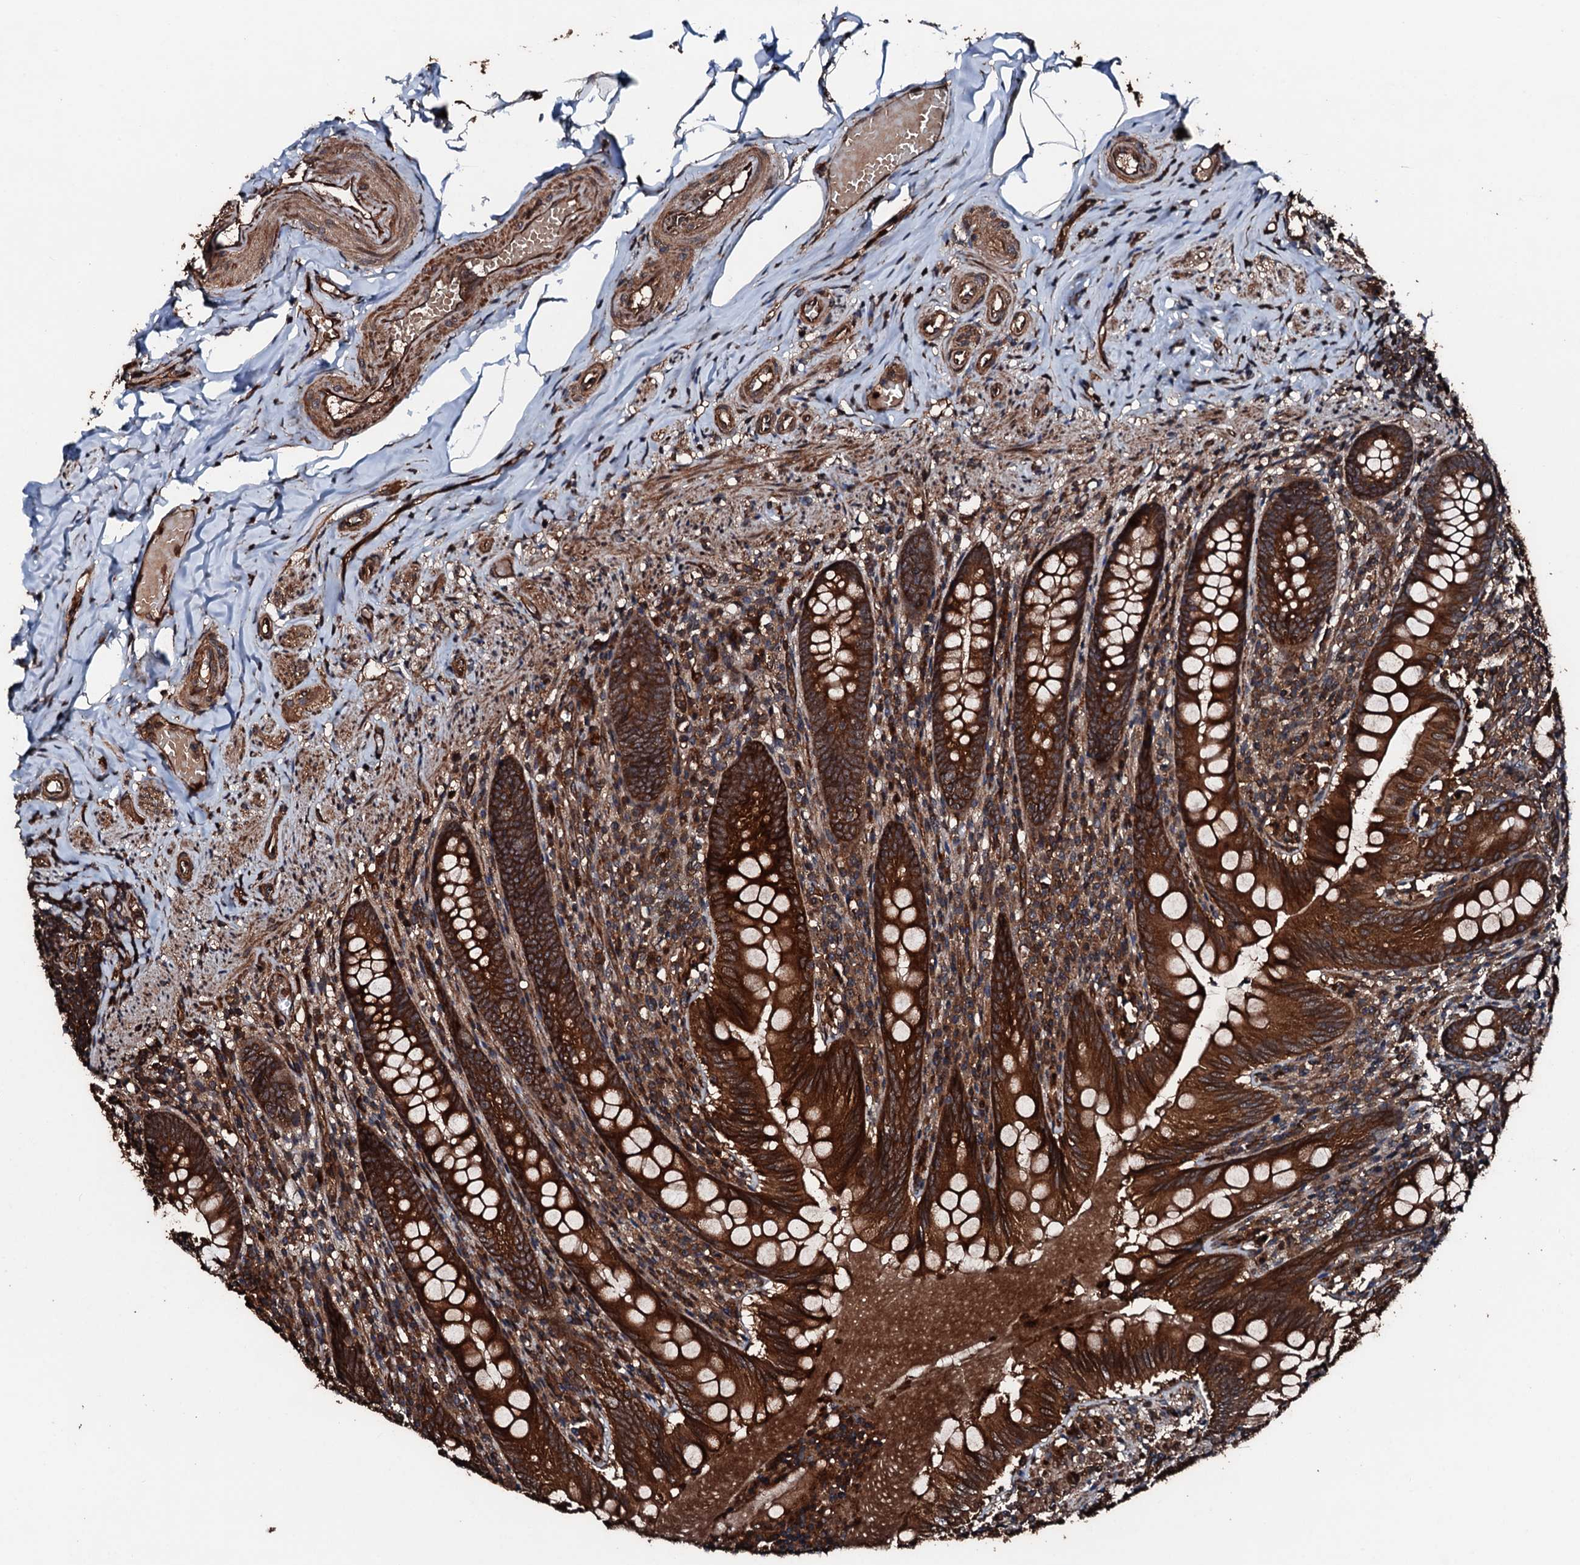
{"staining": {"intensity": "strong", "quantity": ">75%", "location": "cytoplasmic/membranous"}, "tissue": "appendix", "cell_type": "Glandular cells", "image_type": "normal", "snomed": [{"axis": "morphology", "description": "Normal tissue, NOS"}, {"axis": "topography", "description": "Appendix"}], "caption": "A high amount of strong cytoplasmic/membranous expression is appreciated in about >75% of glandular cells in unremarkable appendix. (Stains: DAB (3,3'-diaminobenzidine) in brown, nuclei in blue, Microscopy: brightfield microscopy at high magnification).", "gene": "KIF18A", "patient": {"sex": "male", "age": 55}}